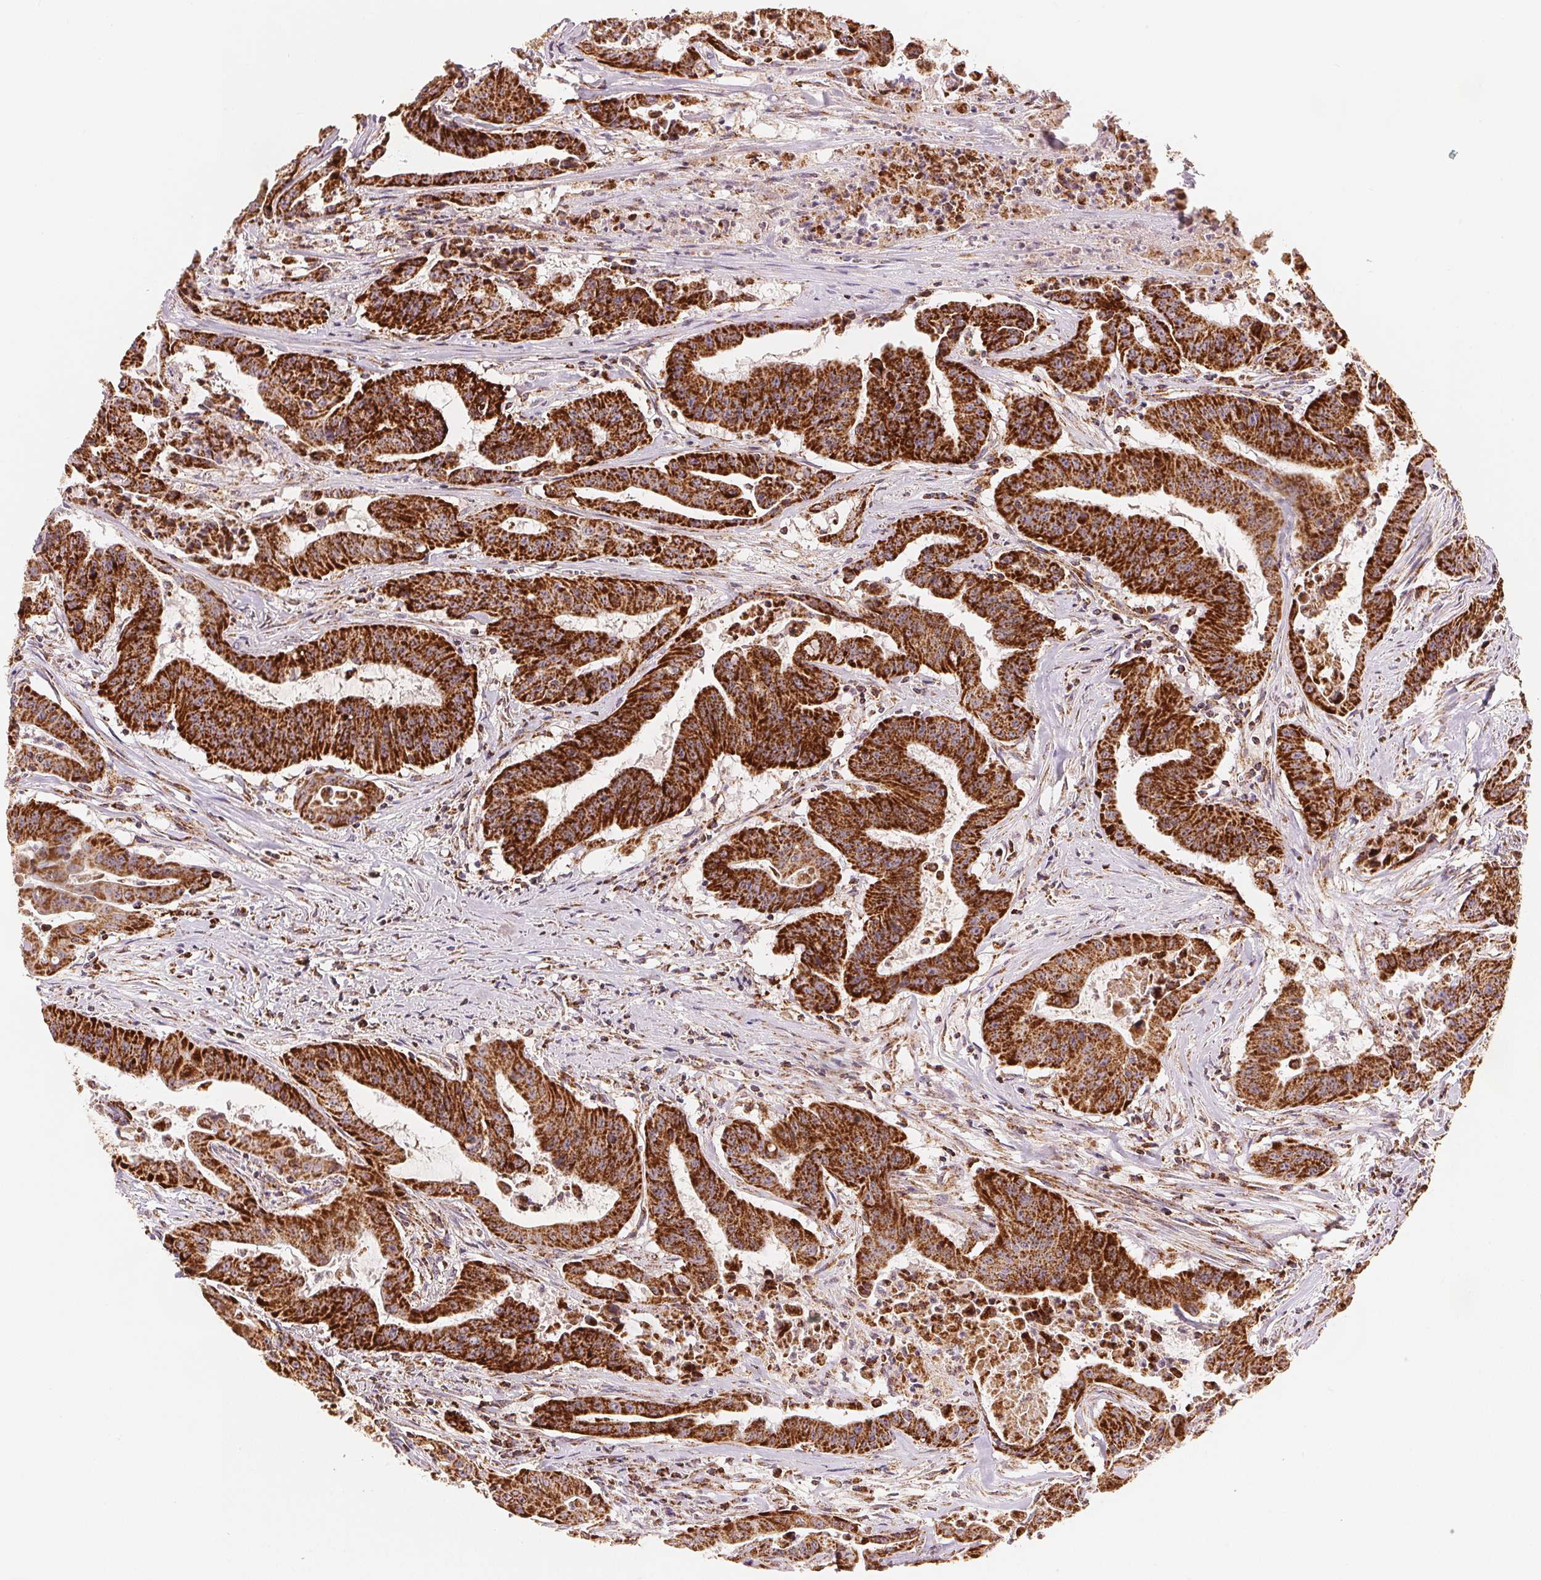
{"staining": {"intensity": "strong", "quantity": ">75%", "location": "cytoplasmic/membranous"}, "tissue": "colorectal cancer", "cell_type": "Tumor cells", "image_type": "cancer", "snomed": [{"axis": "morphology", "description": "Adenocarcinoma, NOS"}, {"axis": "topography", "description": "Colon"}], "caption": "A histopathology image showing strong cytoplasmic/membranous staining in about >75% of tumor cells in adenocarcinoma (colorectal), as visualized by brown immunohistochemical staining.", "gene": "SDHB", "patient": {"sex": "male", "age": 33}}